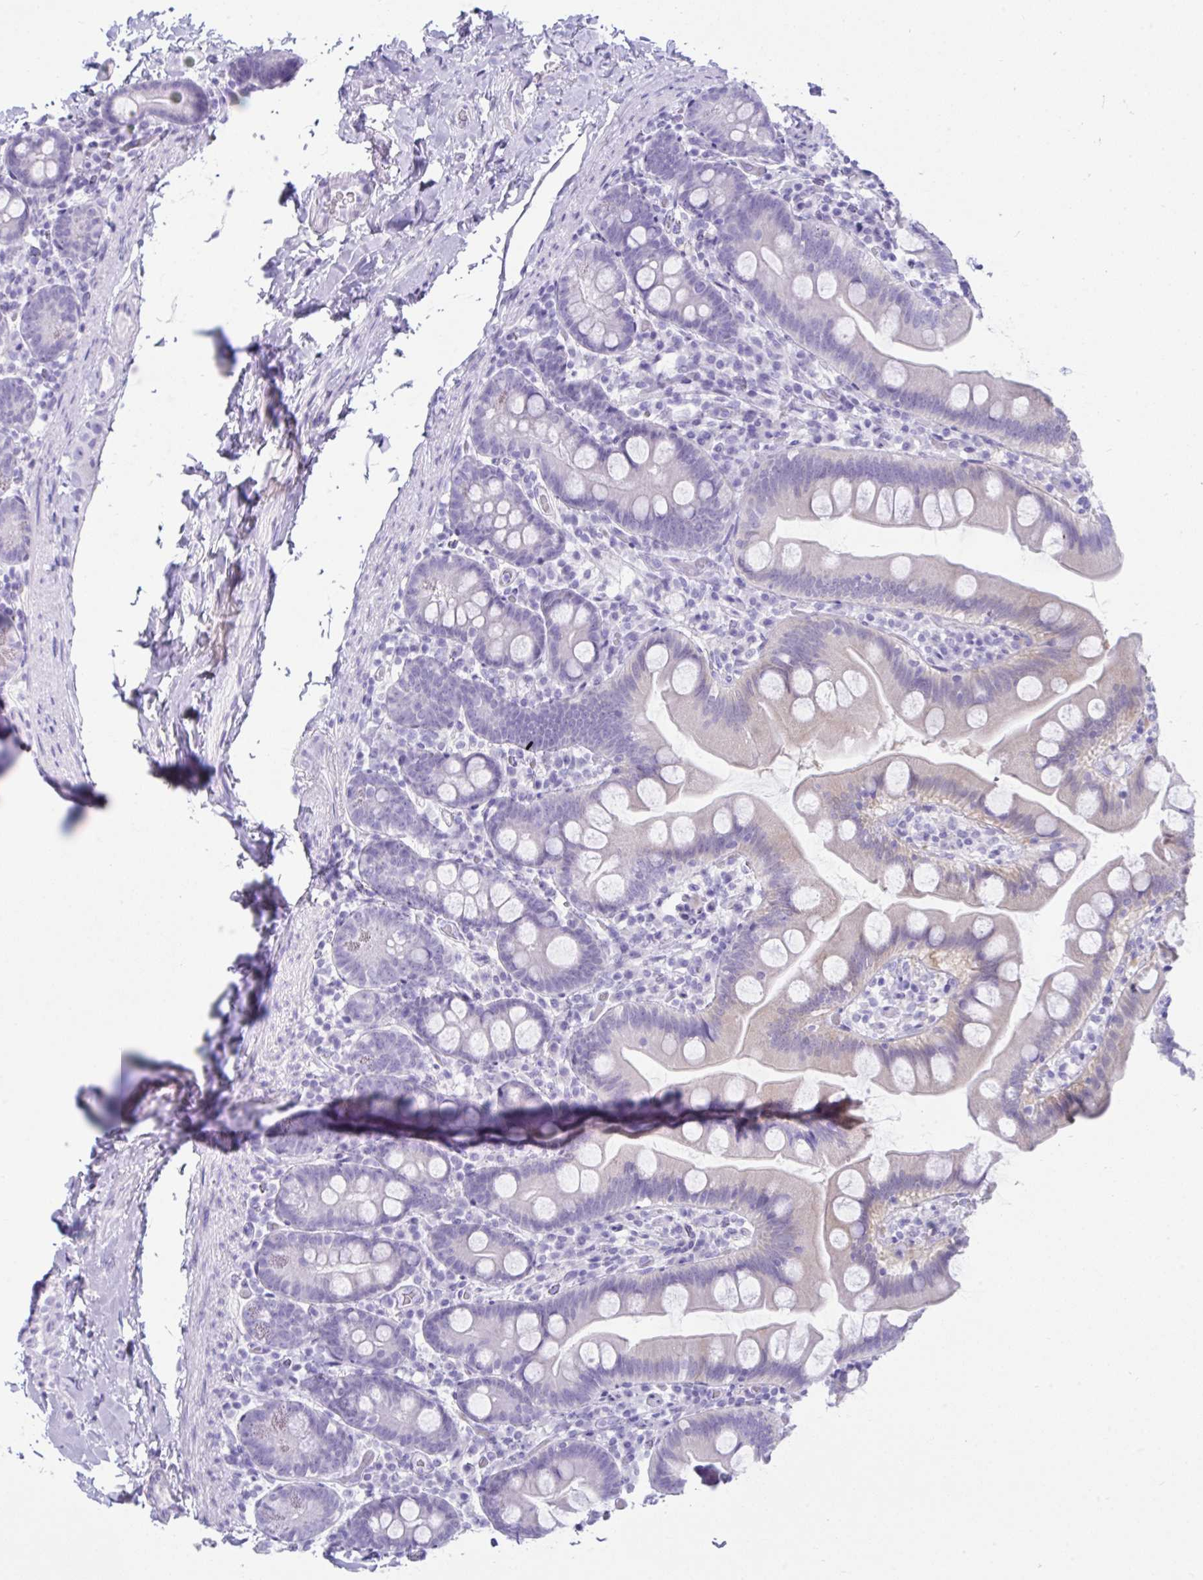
{"staining": {"intensity": "negative", "quantity": "none", "location": "none"}, "tissue": "small intestine", "cell_type": "Glandular cells", "image_type": "normal", "snomed": [{"axis": "morphology", "description": "Normal tissue, NOS"}, {"axis": "topography", "description": "Small intestine"}], "caption": "Immunohistochemistry (IHC) of unremarkable human small intestine exhibits no expression in glandular cells.", "gene": "PSCA", "patient": {"sex": "female", "age": 68}}